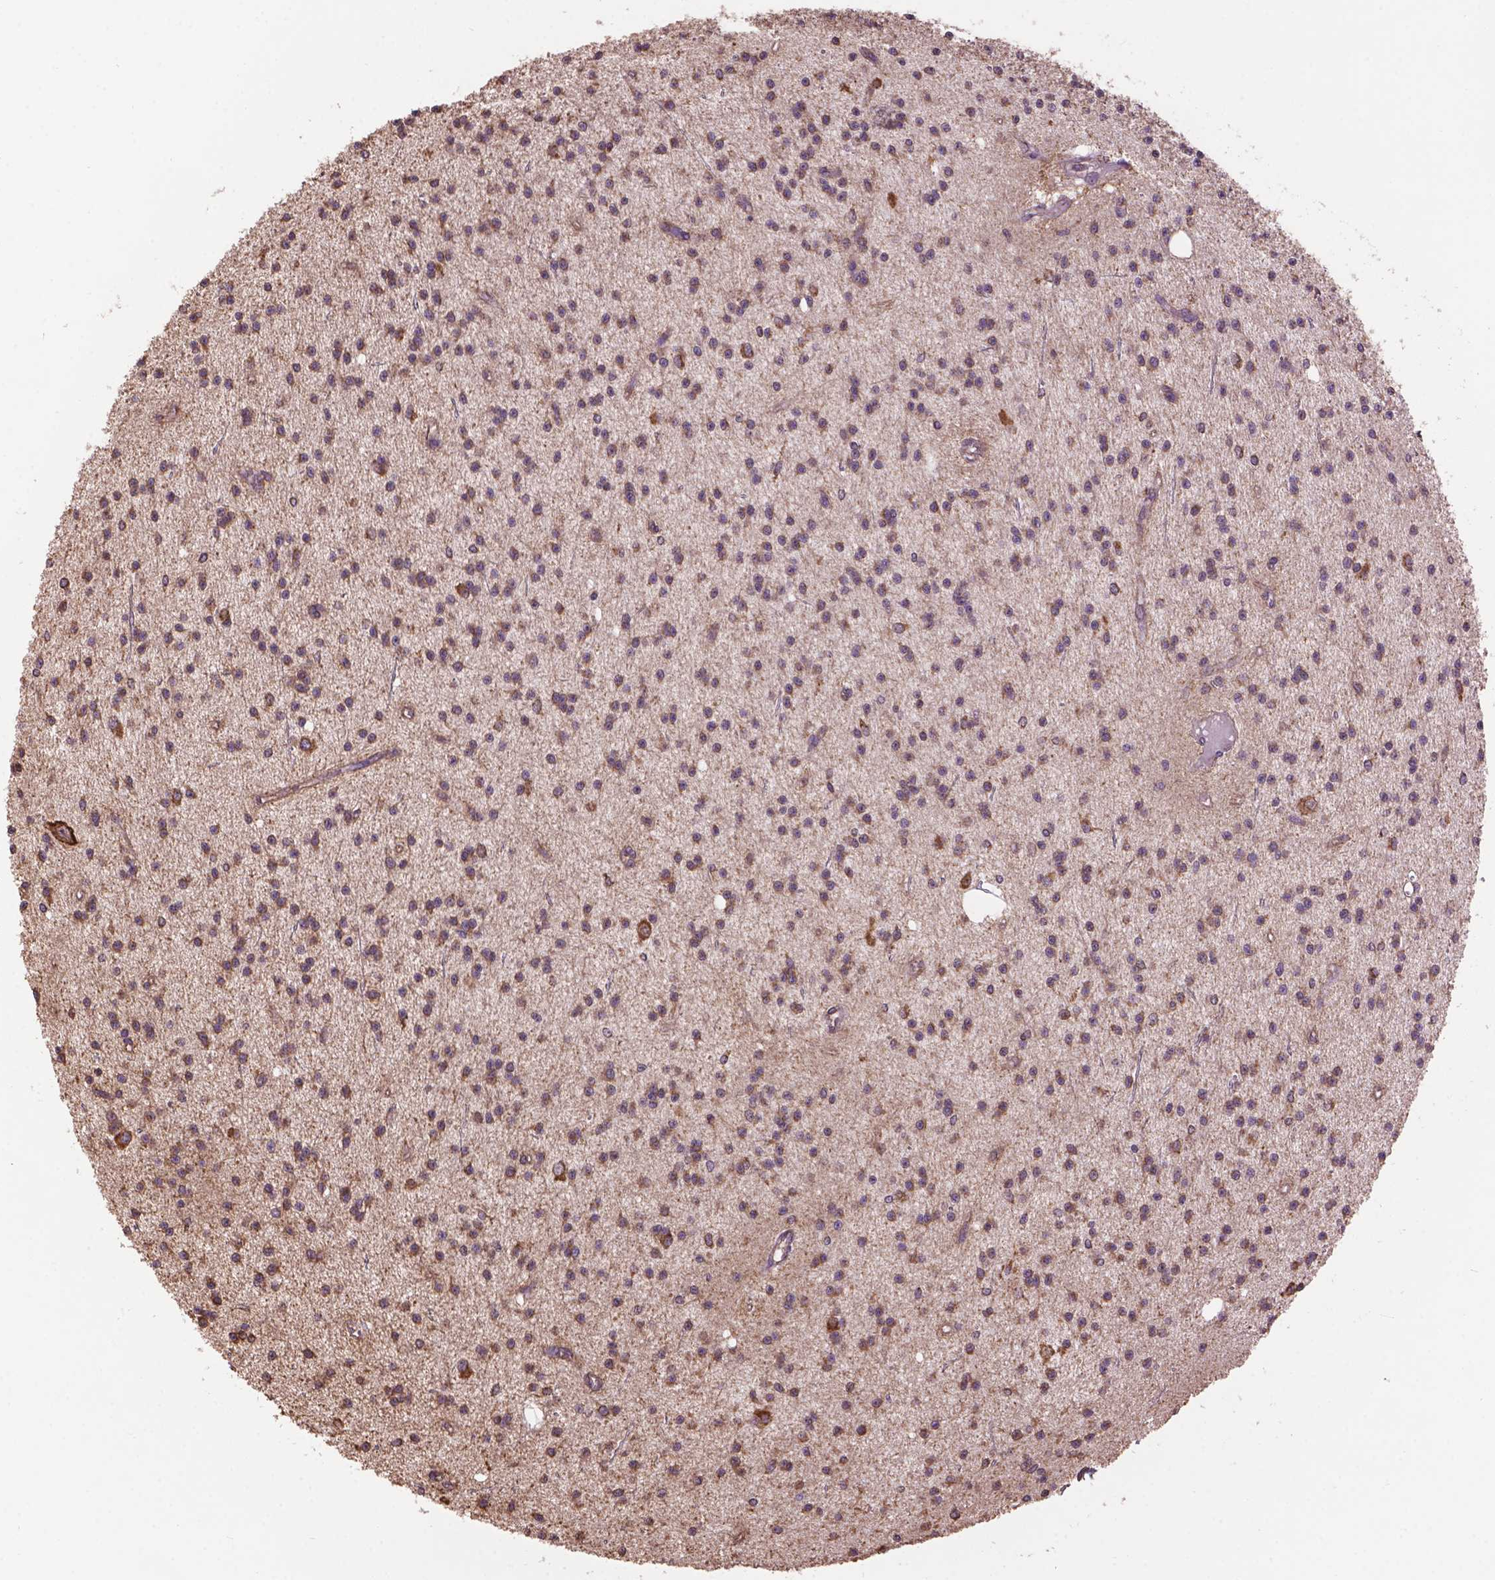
{"staining": {"intensity": "moderate", "quantity": ">75%", "location": "cytoplasmic/membranous"}, "tissue": "glioma", "cell_type": "Tumor cells", "image_type": "cancer", "snomed": [{"axis": "morphology", "description": "Glioma, malignant, Low grade"}, {"axis": "topography", "description": "Brain"}], "caption": "Glioma tissue shows moderate cytoplasmic/membranous positivity in about >75% of tumor cells, visualized by immunohistochemistry.", "gene": "PPP2R5E", "patient": {"sex": "male", "age": 27}}